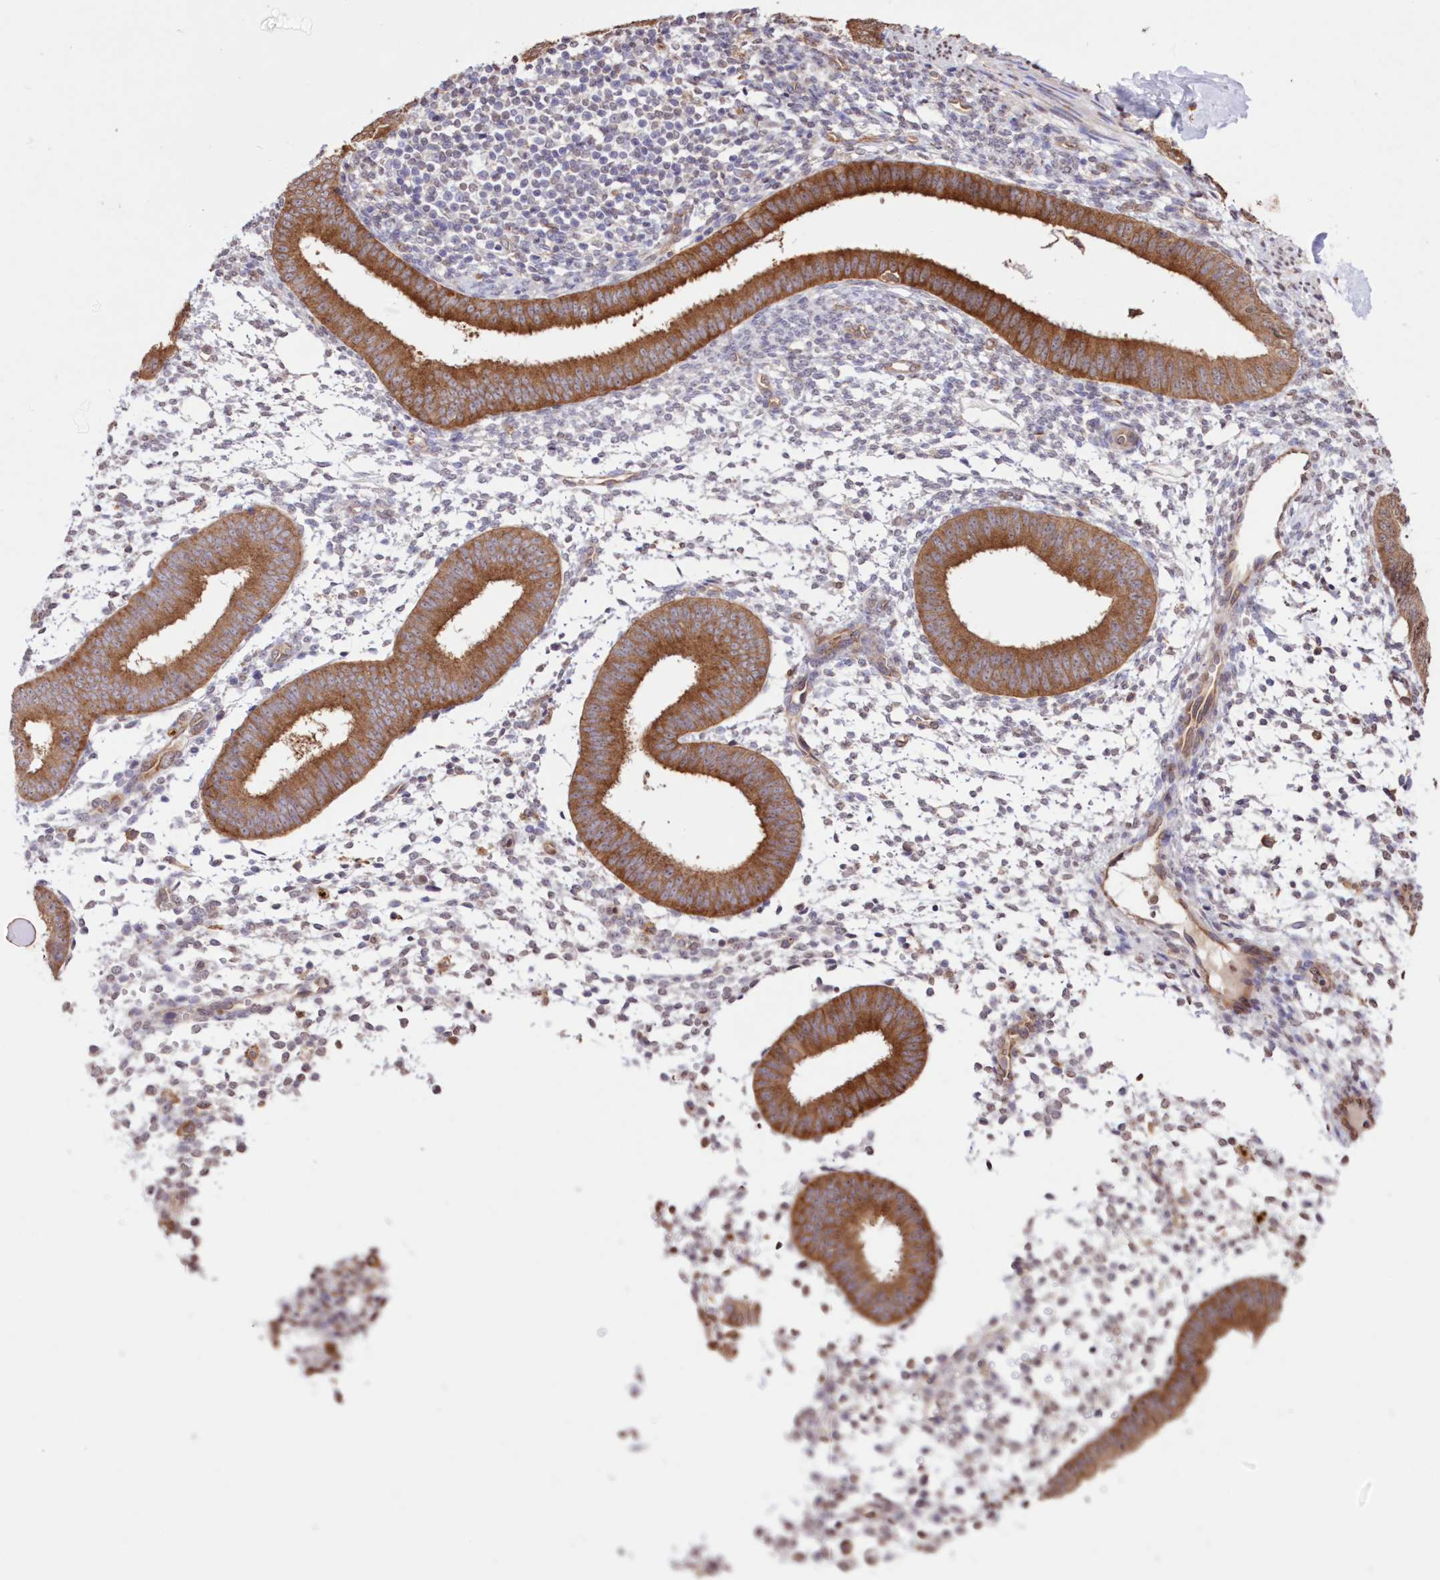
{"staining": {"intensity": "weak", "quantity": "<25%", "location": "cytoplasmic/membranous"}, "tissue": "endometrium", "cell_type": "Cells in endometrial stroma", "image_type": "normal", "snomed": [{"axis": "morphology", "description": "Normal tissue, NOS"}, {"axis": "topography", "description": "Uterus"}, {"axis": "topography", "description": "Endometrium"}], "caption": "A high-resolution photomicrograph shows immunohistochemistry staining of normal endometrium, which exhibits no significant expression in cells in endometrial stroma.", "gene": "FCHO2", "patient": {"sex": "female", "age": 48}}